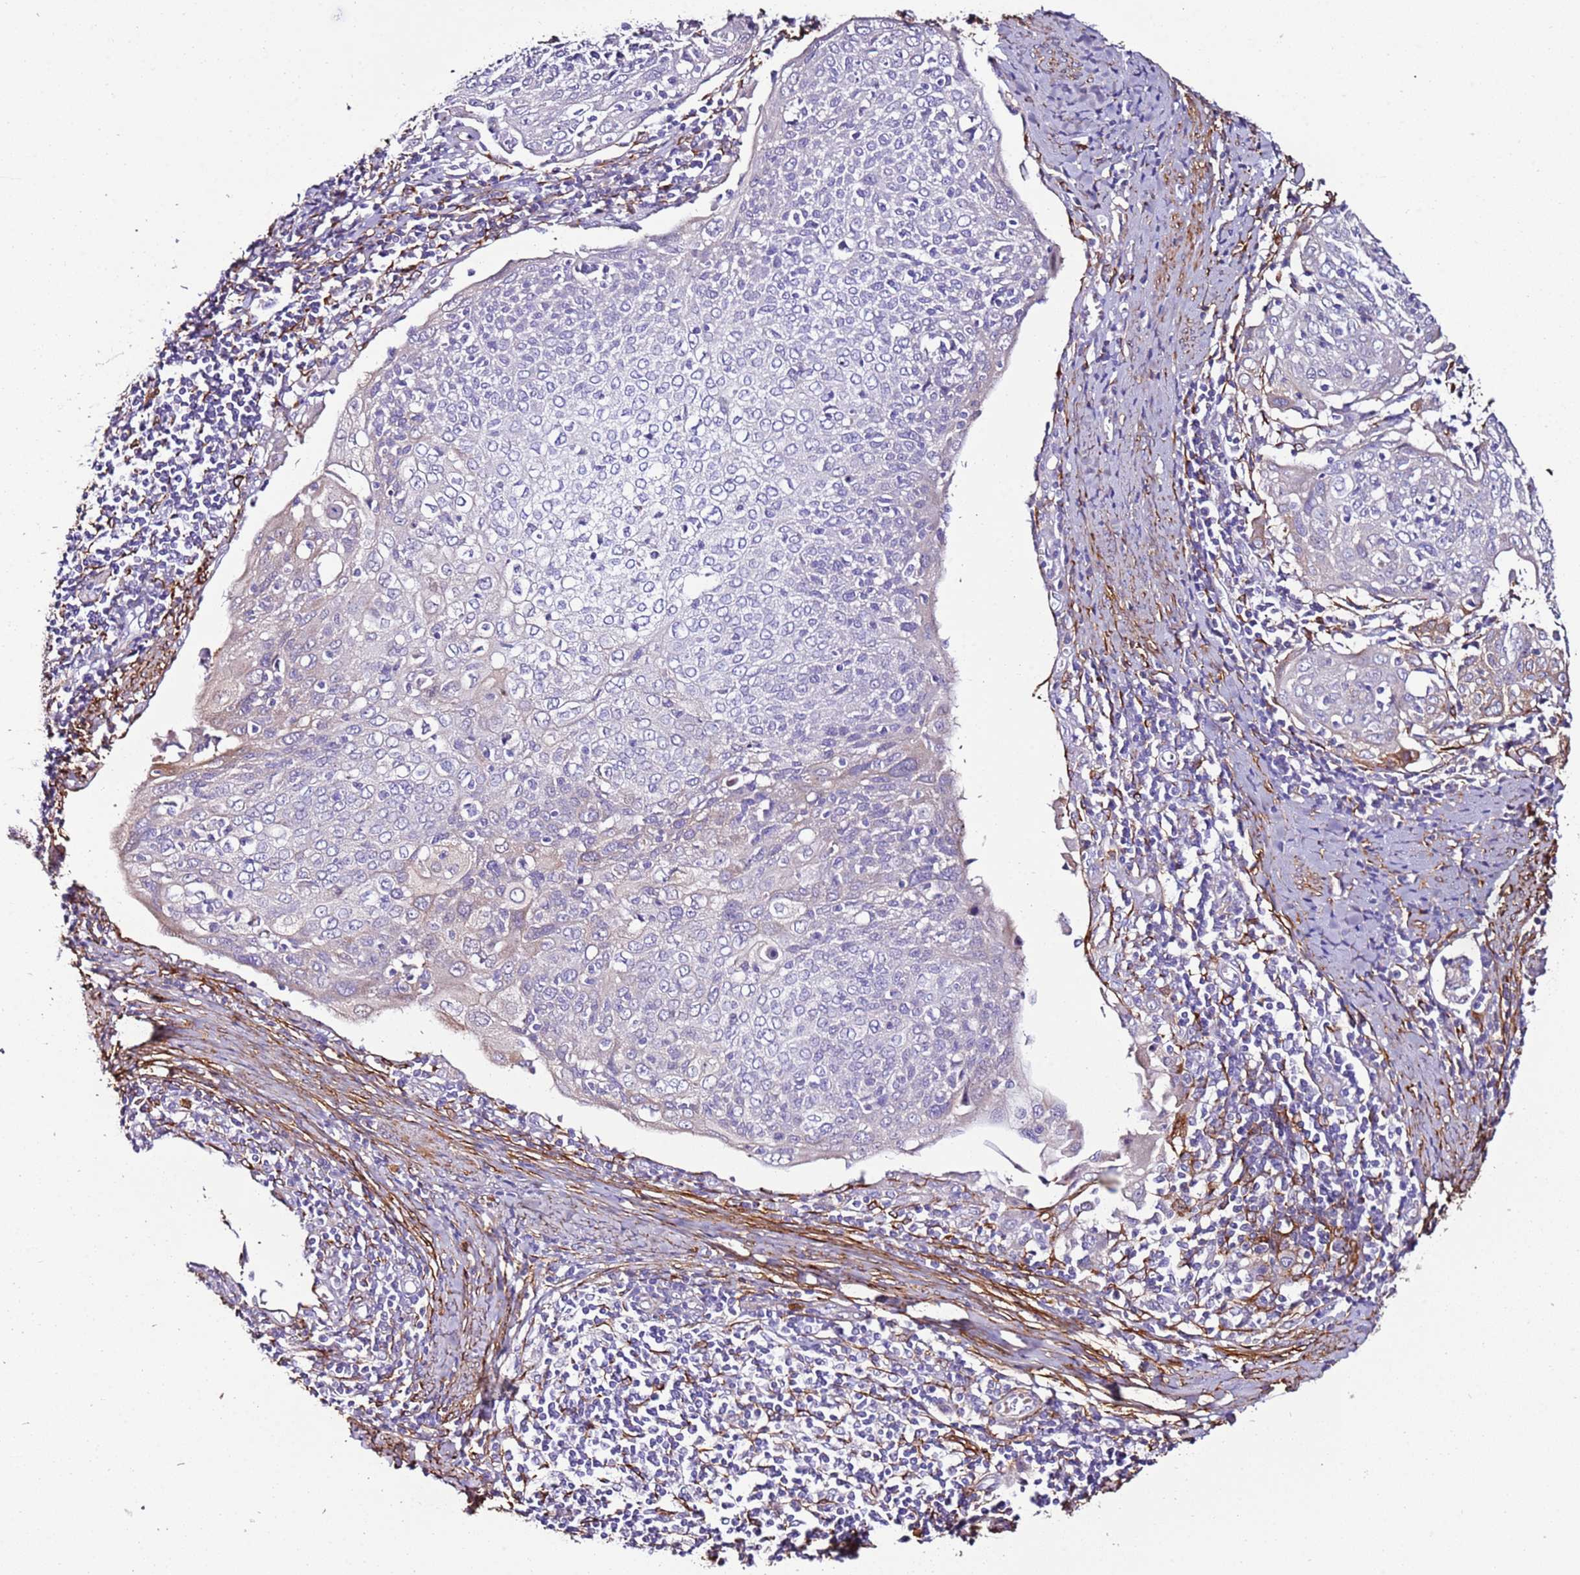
{"staining": {"intensity": "weak", "quantity": "<25%", "location": "cytoplasmic/membranous"}, "tissue": "cervical cancer", "cell_type": "Tumor cells", "image_type": "cancer", "snomed": [{"axis": "morphology", "description": "Squamous cell carcinoma, NOS"}, {"axis": "topography", "description": "Cervix"}], "caption": "A high-resolution image shows immunohistochemistry (IHC) staining of cervical cancer (squamous cell carcinoma), which demonstrates no significant positivity in tumor cells. (Stains: DAB (3,3'-diaminobenzidine) IHC with hematoxylin counter stain, Microscopy: brightfield microscopy at high magnification).", "gene": "FAM174C", "patient": {"sex": "female", "age": 67}}